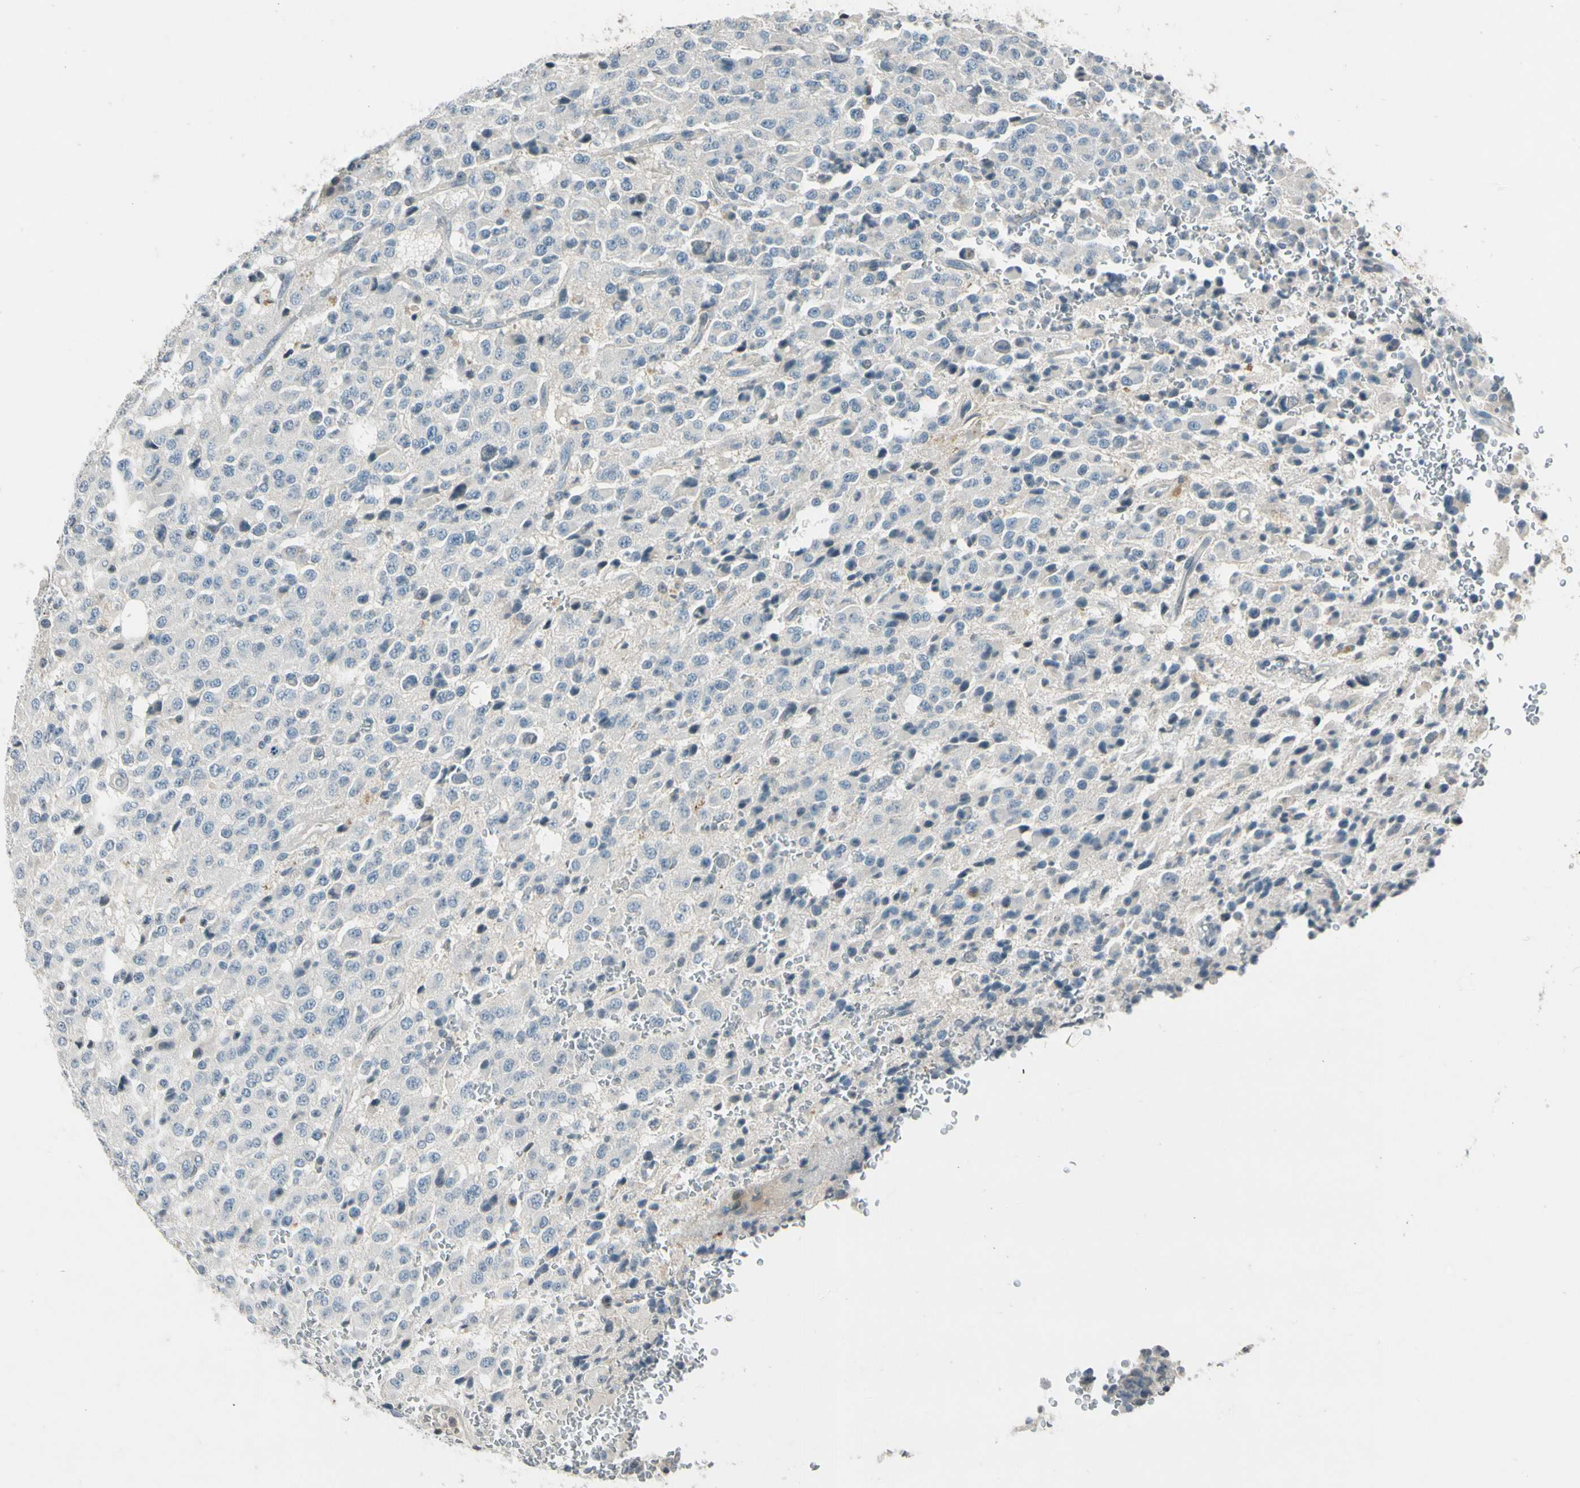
{"staining": {"intensity": "negative", "quantity": "none", "location": "none"}, "tissue": "glioma", "cell_type": "Tumor cells", "image_type": "cancer", "snomed": [{"axis": "morphology", "description": "Glioma, malignant, High grade"}, {"axis": "topography", "description": "pancreas cauda"}], "caption": "IHC of malignant glioma (high-grade) shows no expression in tumor cells.", "gene": "PDPN", "patient": {"sex": "male", "age": 60}}